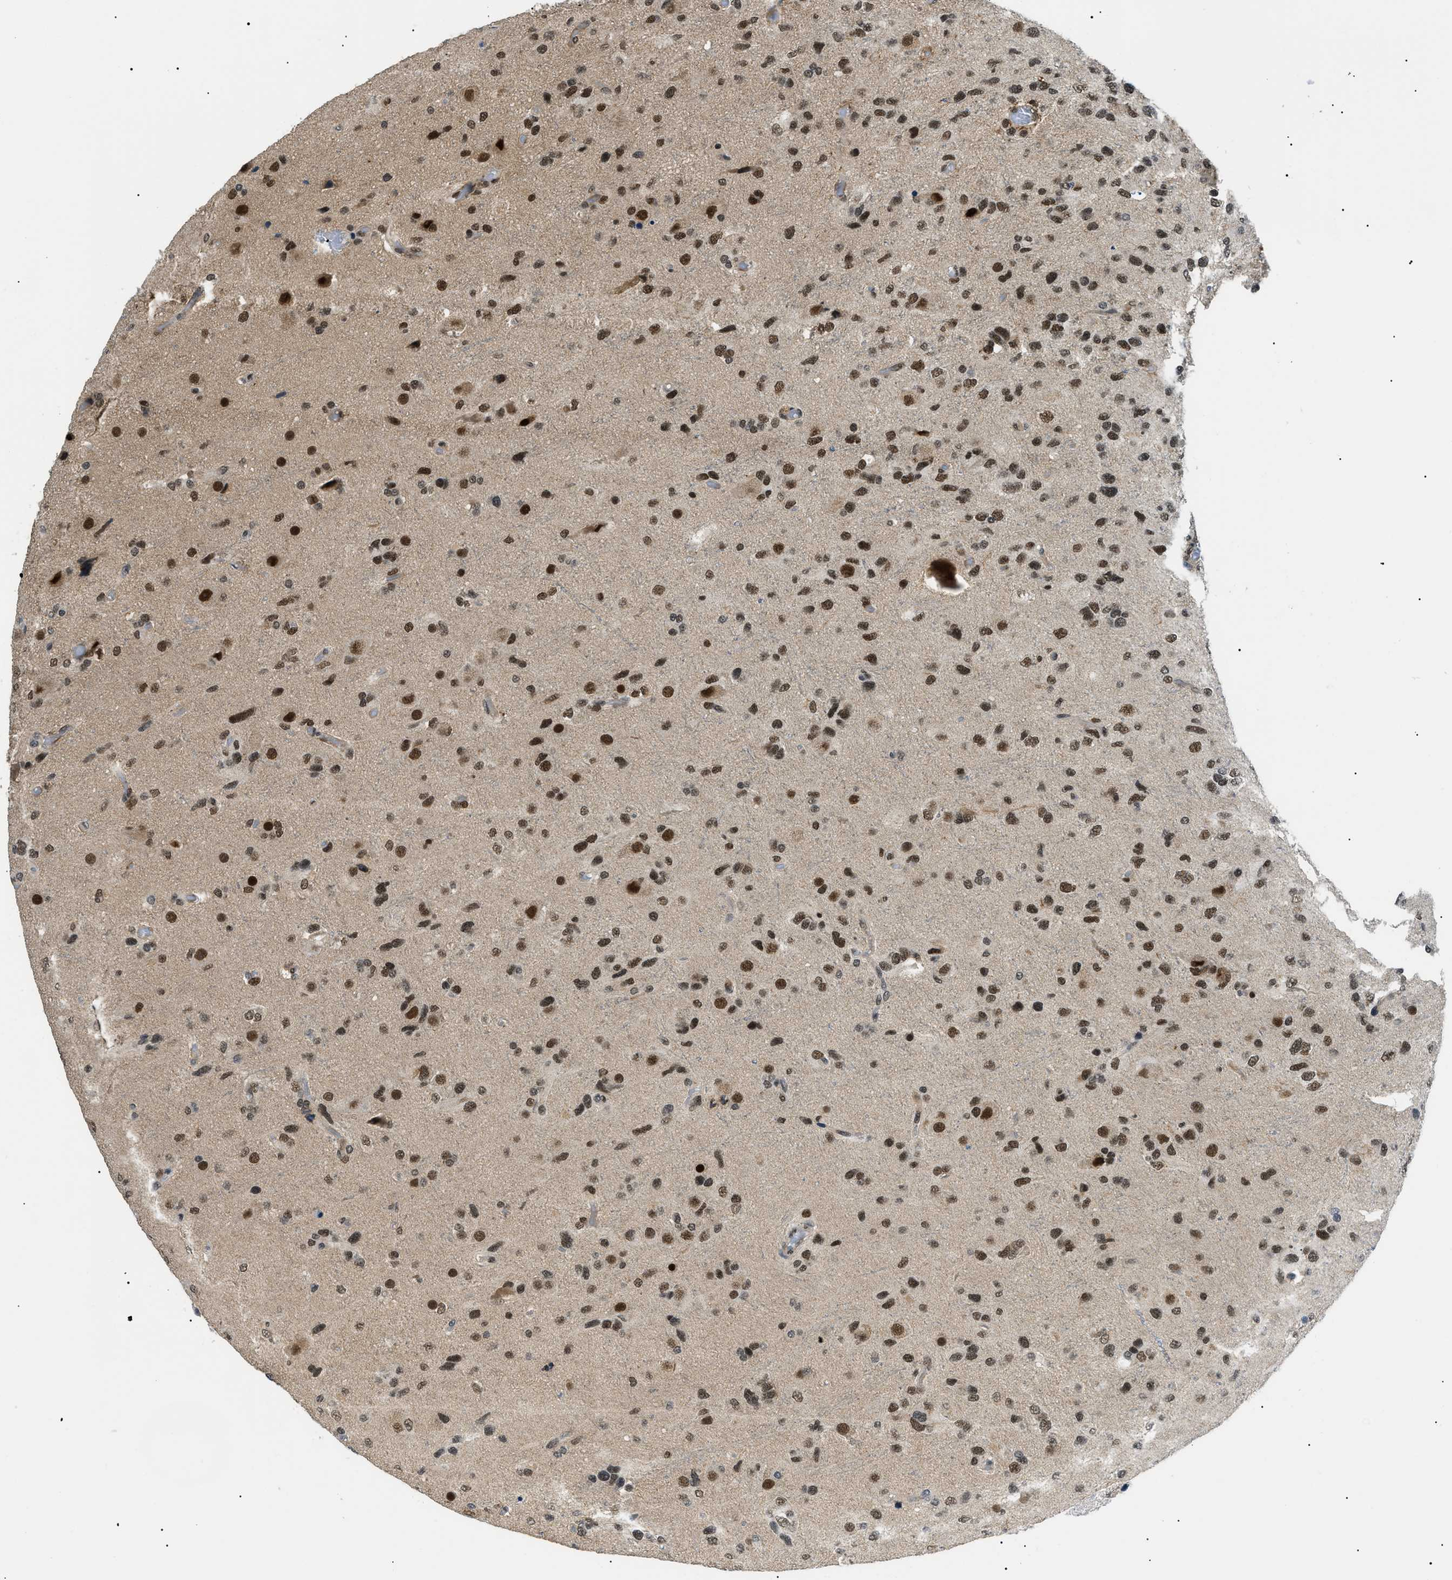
{"staining": {"intensity": "strong", "quantity": ">75%", "location": "nuclear"}, "tissue": "glioma", "cell_type": "Tumor cells", "image_type": "cancer", "snomed": [{"axis": "morphology", "description": "Glioma, malignant, High grade"}, {"axis": "topography", "description": "Brain"}], "caption": "The histopathology image displays staining of glioma, revealing strong nuclear protein positivity (brown color) within tumor cells. (IHC, brightfield microscopy, high magnification).", "gene": "RBM15", "patient": {"sex": "female", "age": 58}}